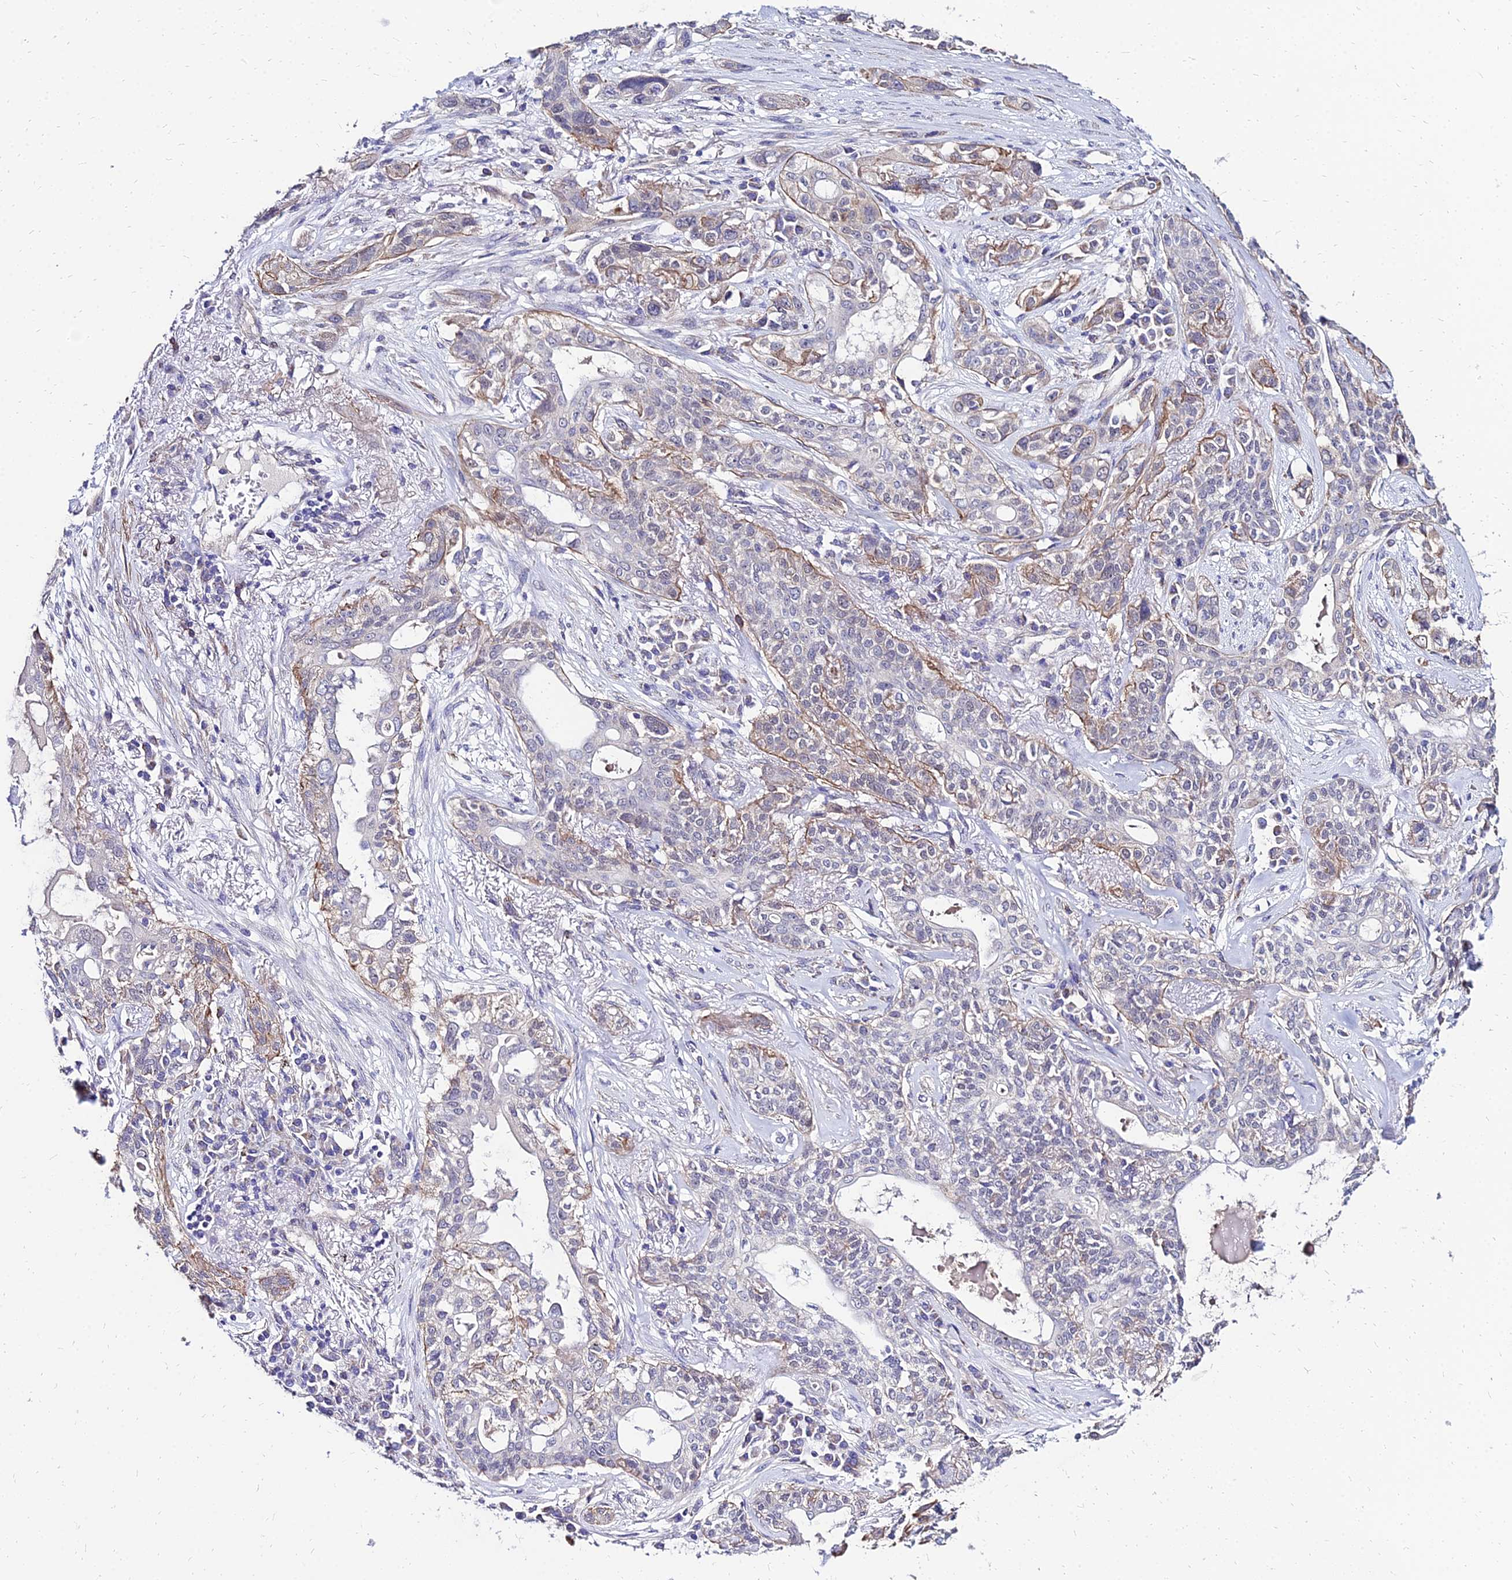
{"staining": {"intensity": "negative", "quantity": "none", "location": "none"}, "tissue": "lung cancer", "cell_type": "Tumor cells", "image_type": "cancer", "snomed": [{"axis": "morphology", "description": "Squamous cell carcinoma, NOS"}, {"axis": "topography", "description": "Lung"}], "caption": "A histopathology image of lung cancer stained for a protein demonstrates no brown staining in tumor cells.", "gene": "YEATS2", "patient": {"sex": "female", "age": 70}}